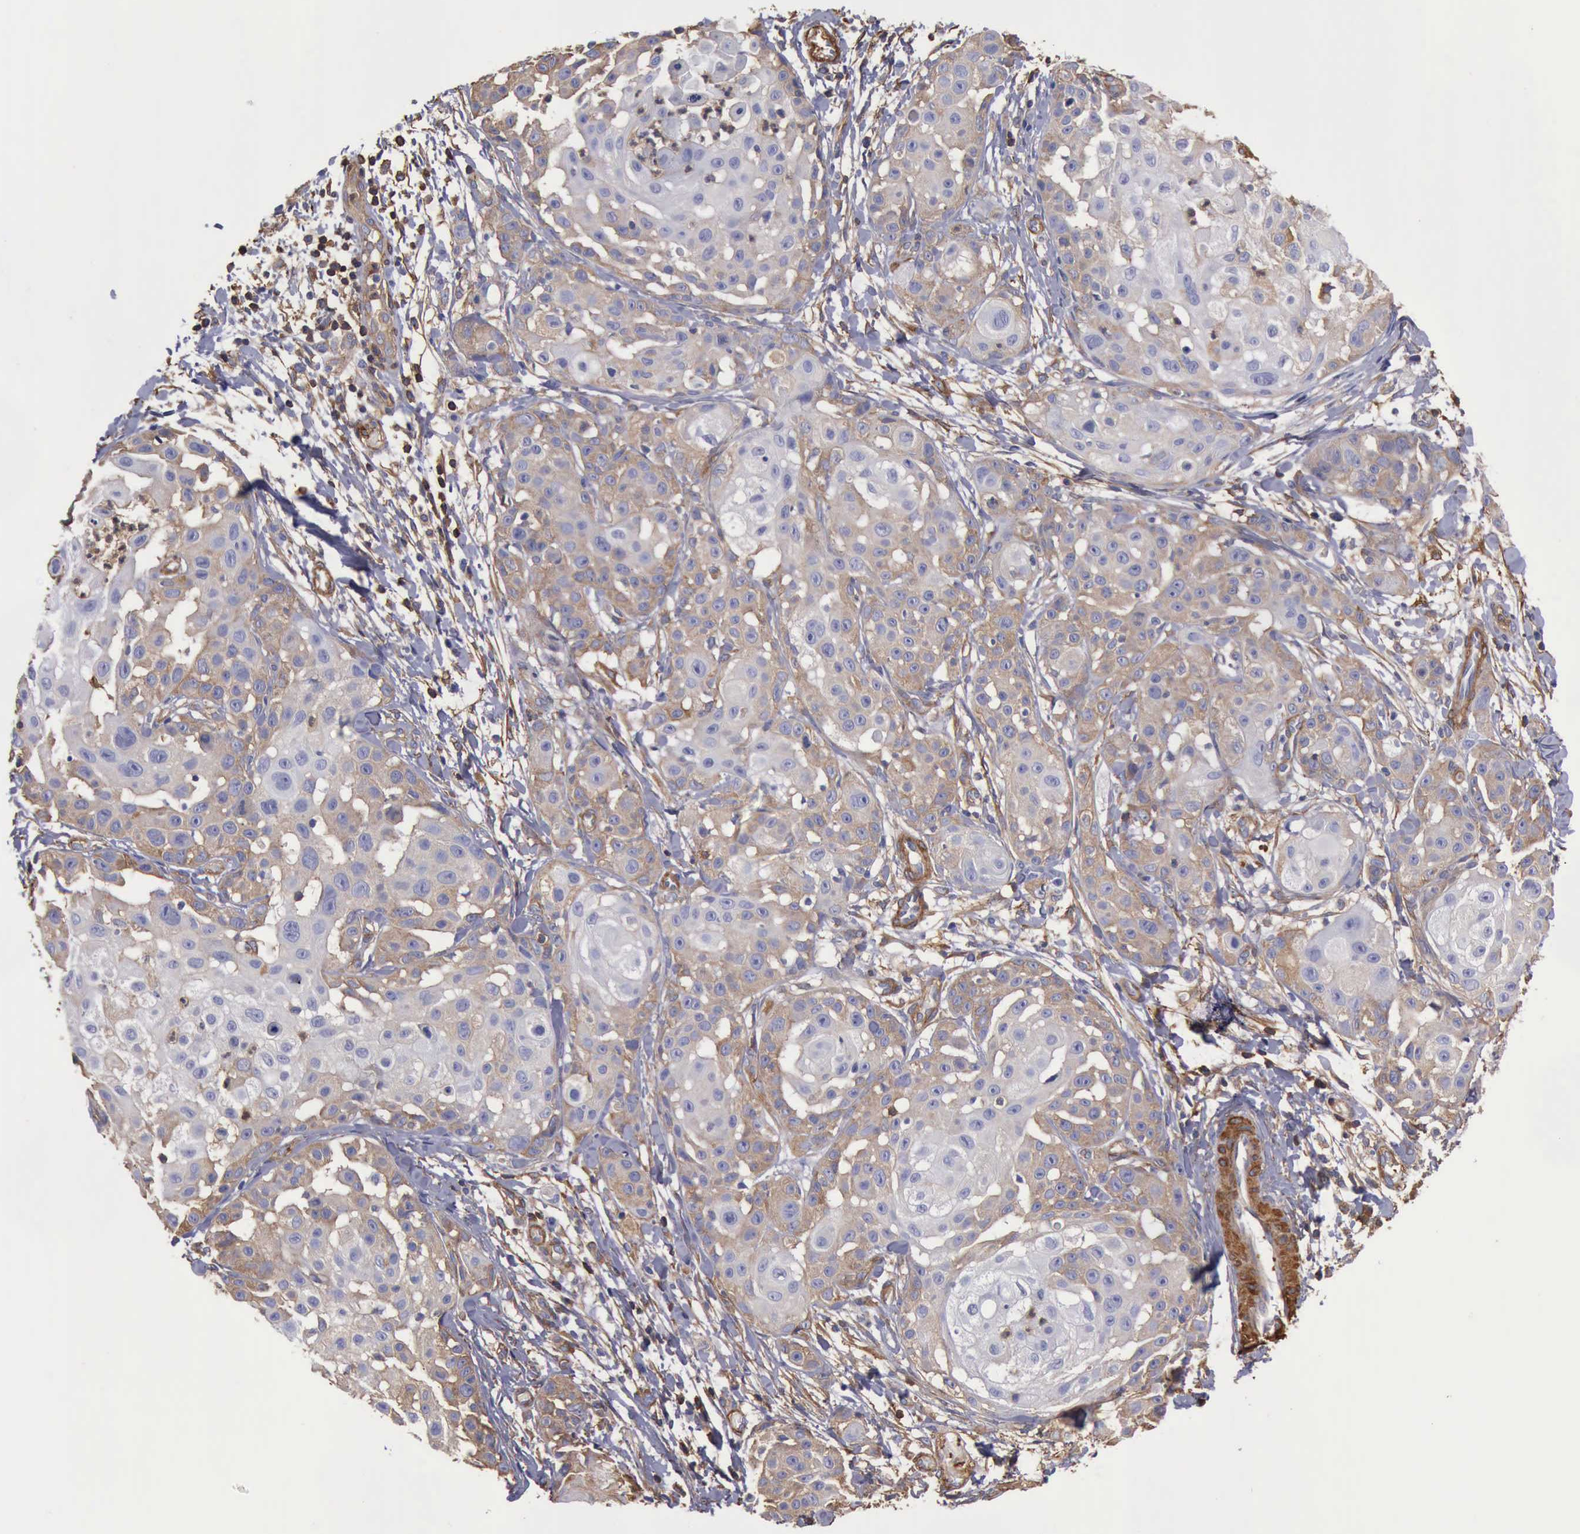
{"staining": {"intensity": "weak", "quantity": "25%-75%", "location": "cytoplasmic/membranous"}, "tissue": "skin cancer", "cell_type": "Tumor cells", "image_type": "cancer", "snomed": [{"axis": "morphology", "description": "Squamous cell carcinoma, NOS"}, {"axis": "topography", "description": "Skin"}], "caption": "High-power microscopy captured an immunohistochemistry (IHC) micrograph of skin cancer (squamous cell carcinoma), revealing weak cytoplasmic/membranous staining in approximately 25%-75% of tumor cells. (DAB (3,3'-diaminobenzidine) = brown stain, brightfield microscopy at high magnification).", "gene": "FLNA", "patient": {"sex": "female", "age": 57}}